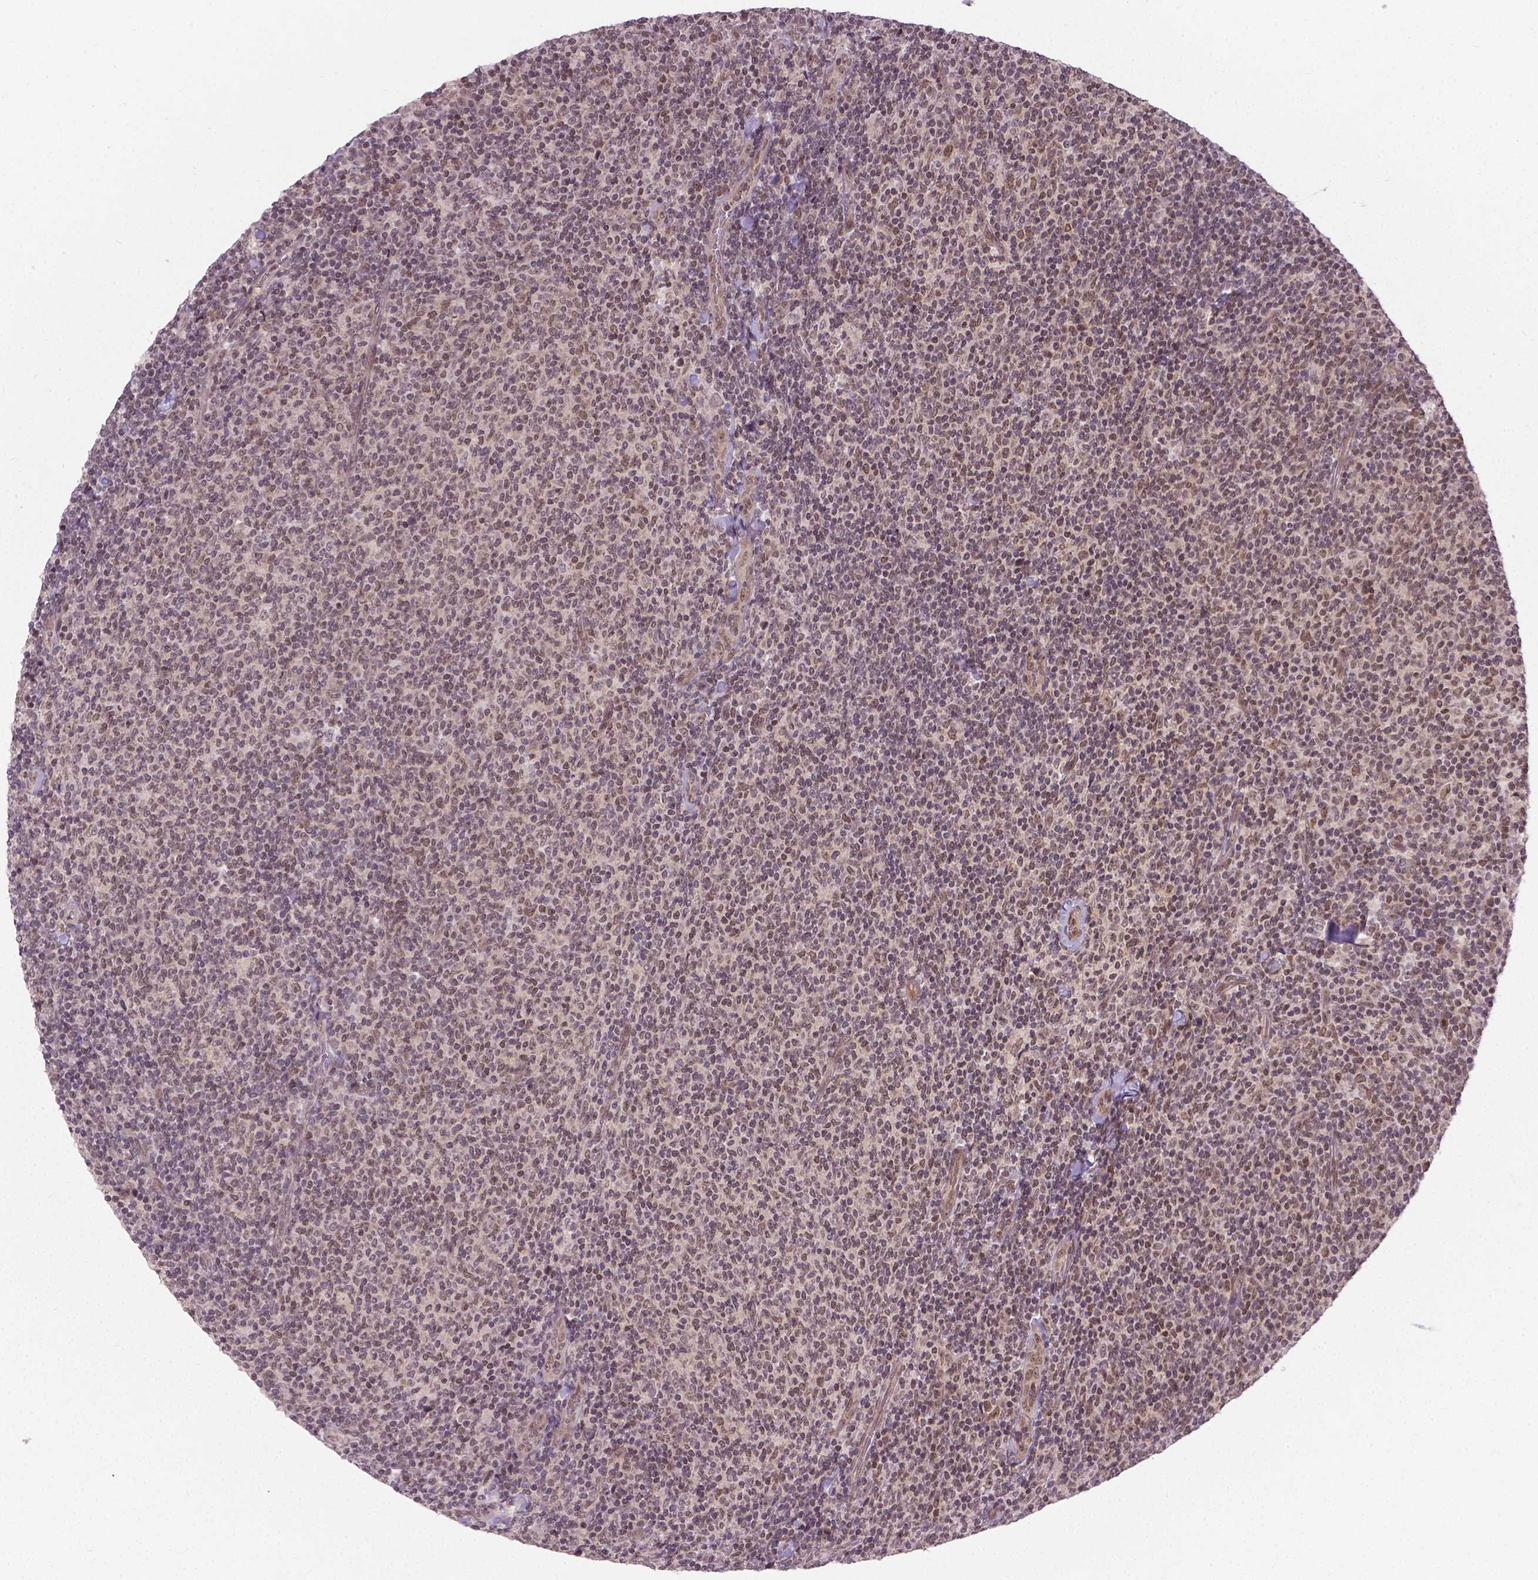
{"staining": {"intensity": "moderate", "quantity": "25%-75%", "location": "nuclear"}, "tissue": "lymphoma", "cell_type": "Tumor cells", "image_type": "cancer", "snomed": [{"axis": "morphology", "description": "Malignant lymphoma, non-Hodgkin's type, Low grade"}, {"axis": "topography", "description": "Lymph node"}], "caption": "An immunohistochemistry (IHC) photomicrograph of neoplastic tissue is shown. Protein staining in brown shows moderate nuclear positivity in low-grade malignant lymphoma, non-Hodgkin's type within tumor cells.", "gene": "ANKRD54", "patient": {"sex": "male", "age": 52}}